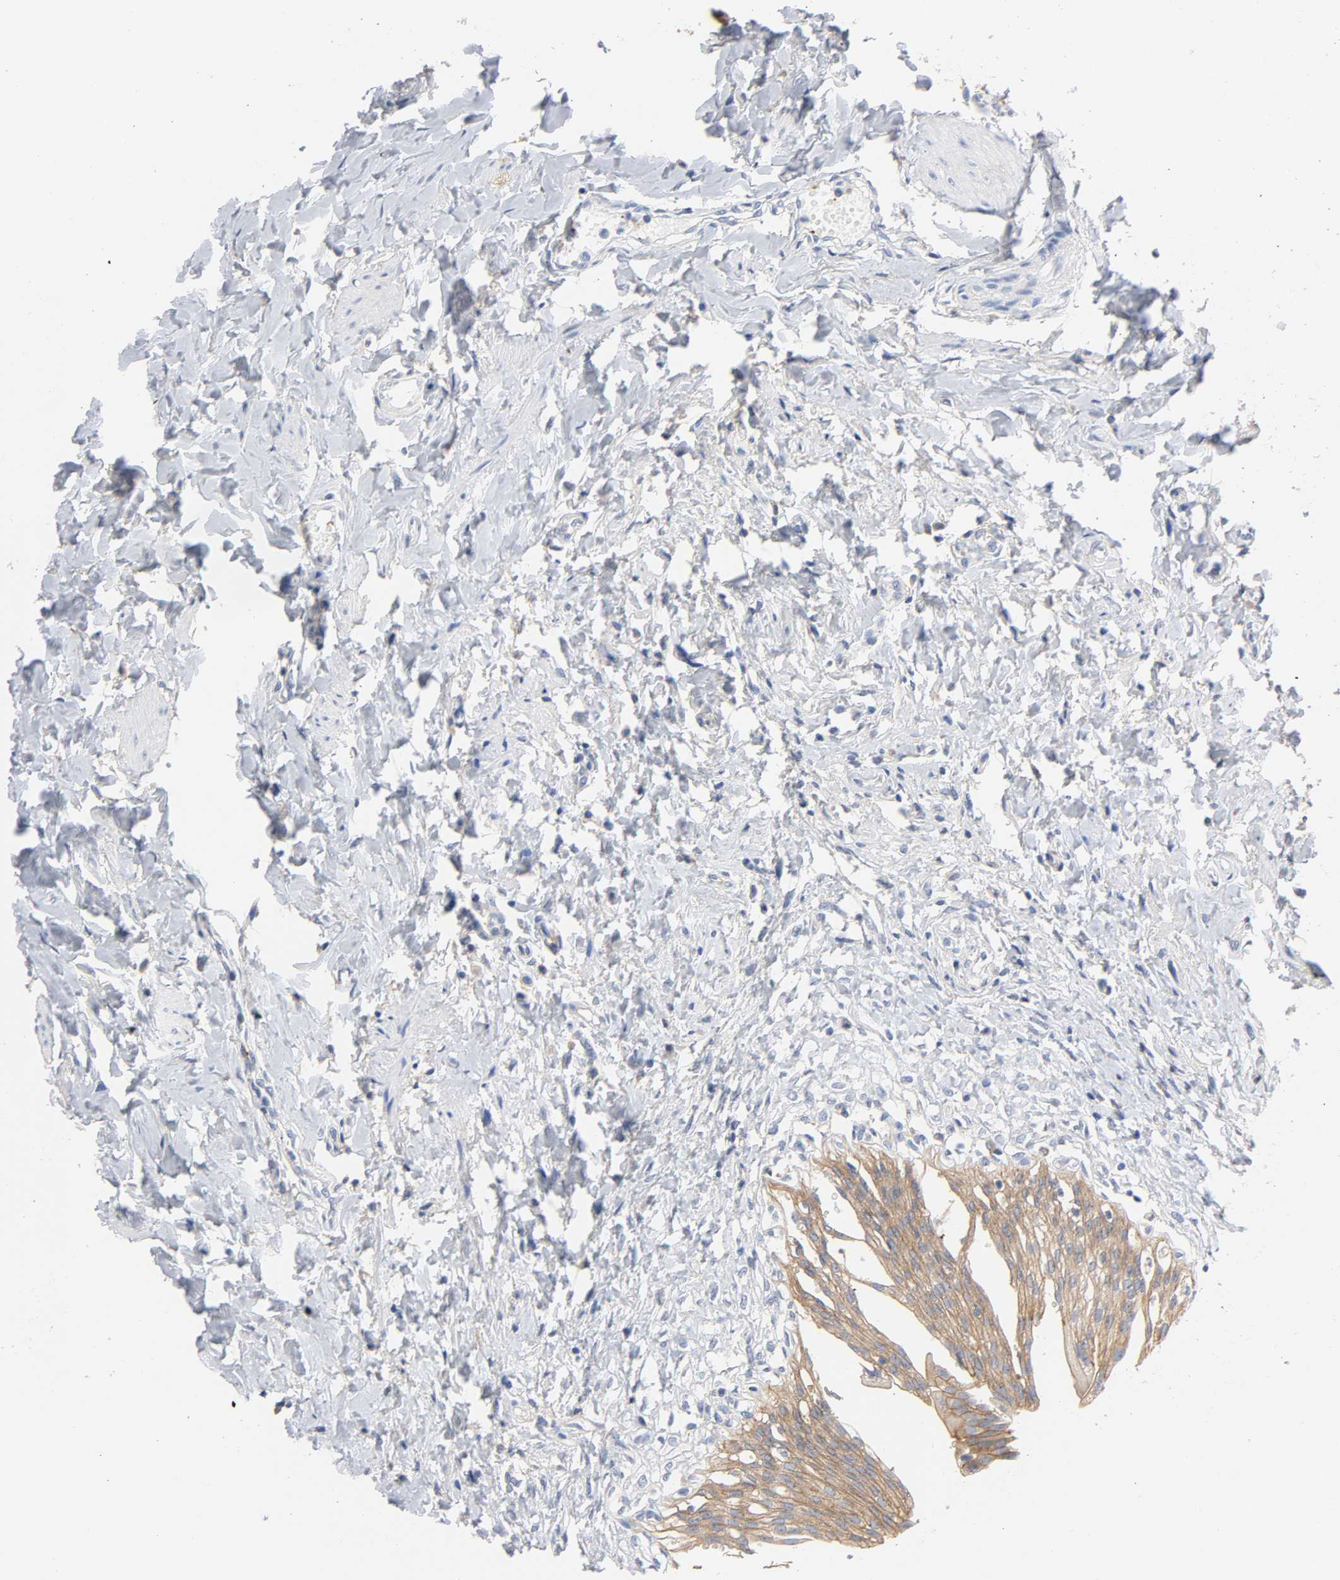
{"staining": {"intensity": "moderate", "quantity": ">75%", "location": "cytoplasmic/membranous"}, "tissue": "urinary bladder", "cell_type": "Urothelial cells", "image_type": "normal", "snomed": [{"axis": "morphology", "description": "Normal tissue, NOS"}, {"axis": "topography", "description": "Urinary bladder"}], "caption": "Urothelial cells reveal medium levels of moderate cytoplasmic/membranous expression in approximately >75% of cells in unremarkable urinary bladder. (DAB IHC, brown staining for protein, blue staining for nuclei).", "gene": "SRC", "patient": {"sex": "female", "age": 80}}